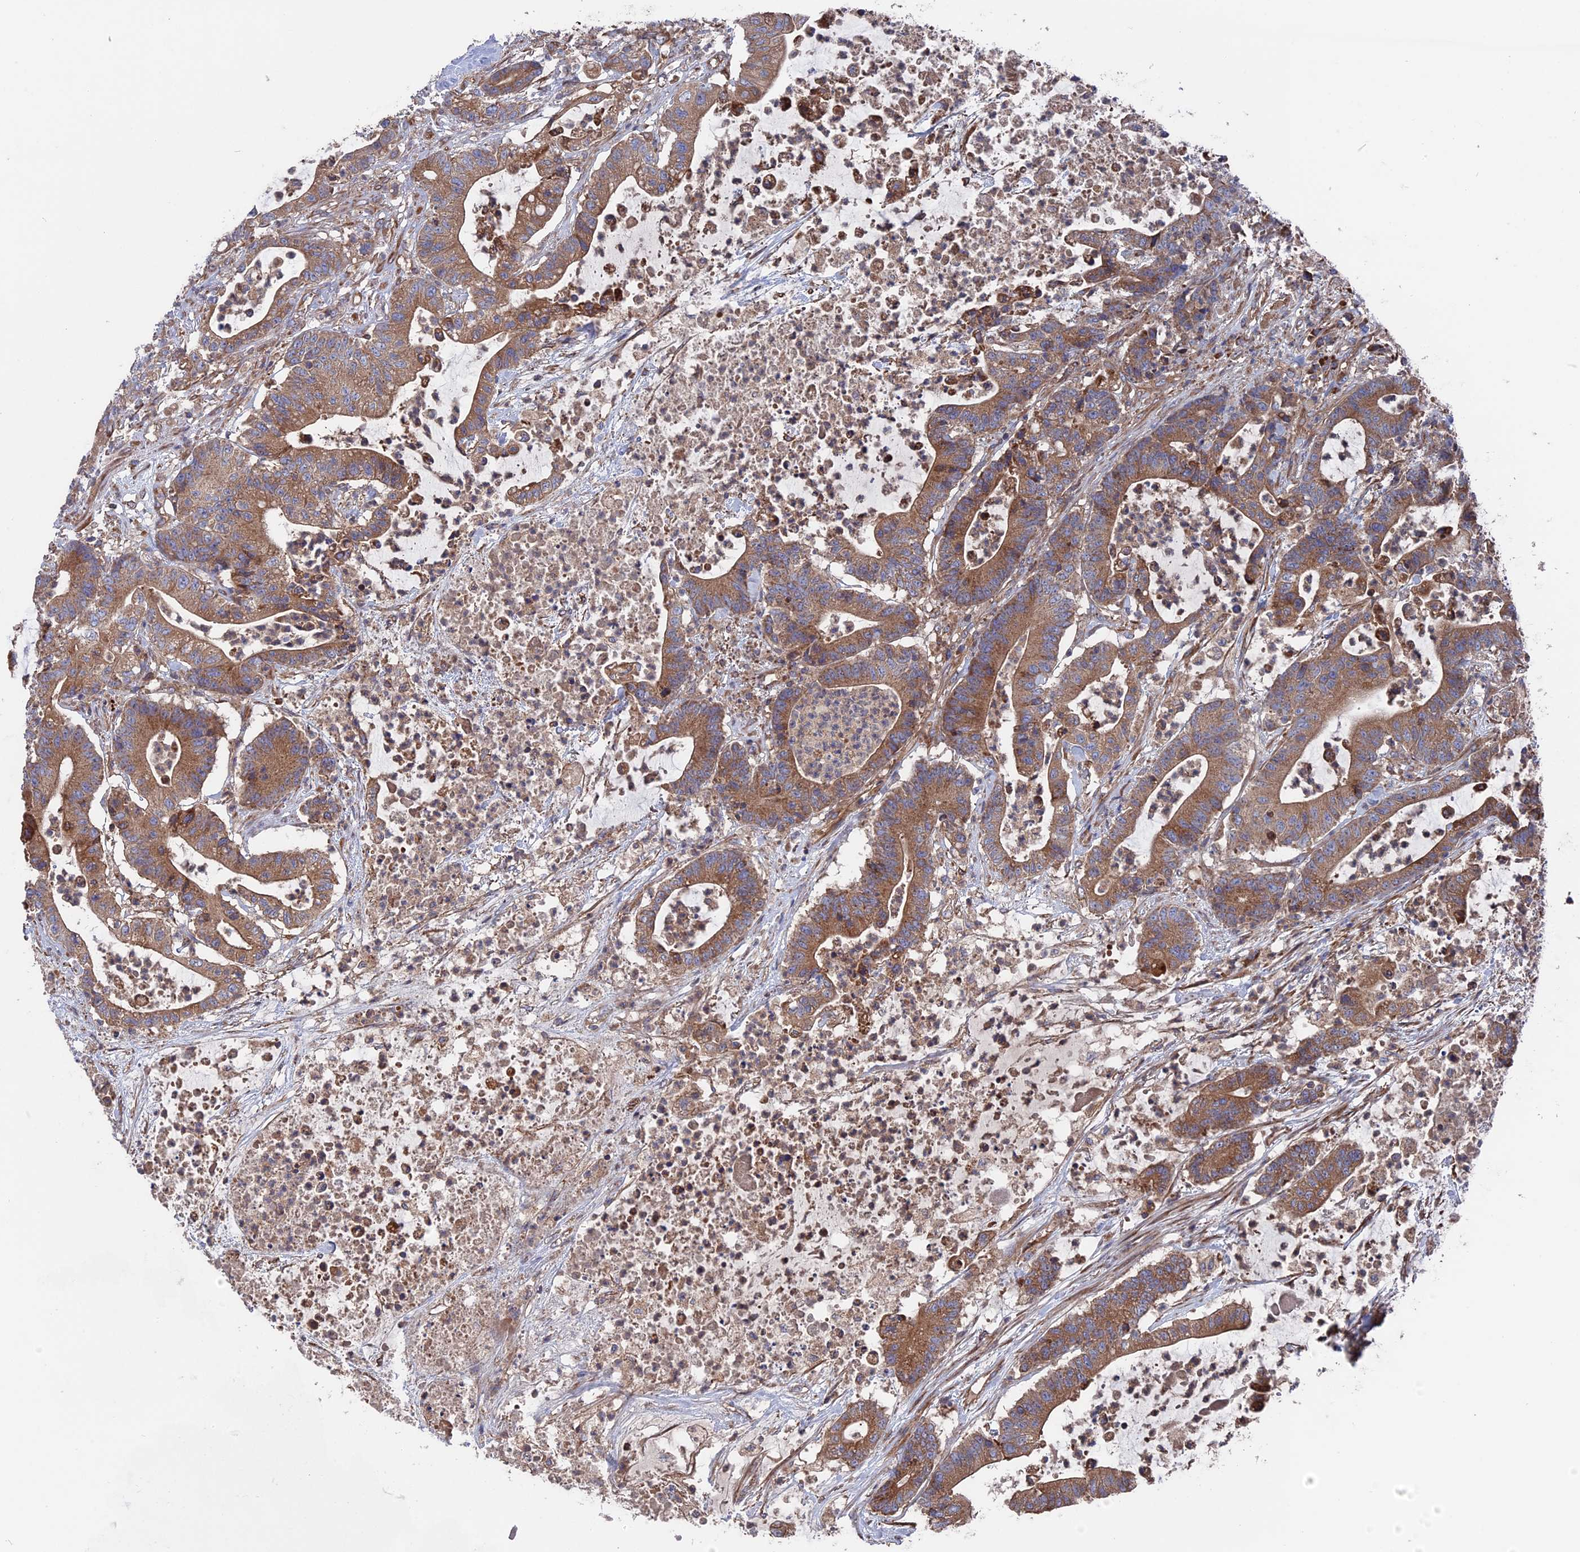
{"staining": {"intensity": "moderate", "quantity": ">75%", "location": "cytoplasmic/membranous"}, "tissue": "colorectal cancer", "cell_type": "Tumor cells", "image_type": "cancer", "snomed": [{"axis": "morphology", "description": "Adenocarcinoma, NOS"}, {"axis": "topography", "description": "Colon"}], "caption": "A histopathology image of colorectal adenocarcinoma stained for a protein demonstrates moderate cytoplasmic/membranous brown staining in tumor cells.", "gene": "TELO2", "patient": {"sex": "female", "age": 84}}